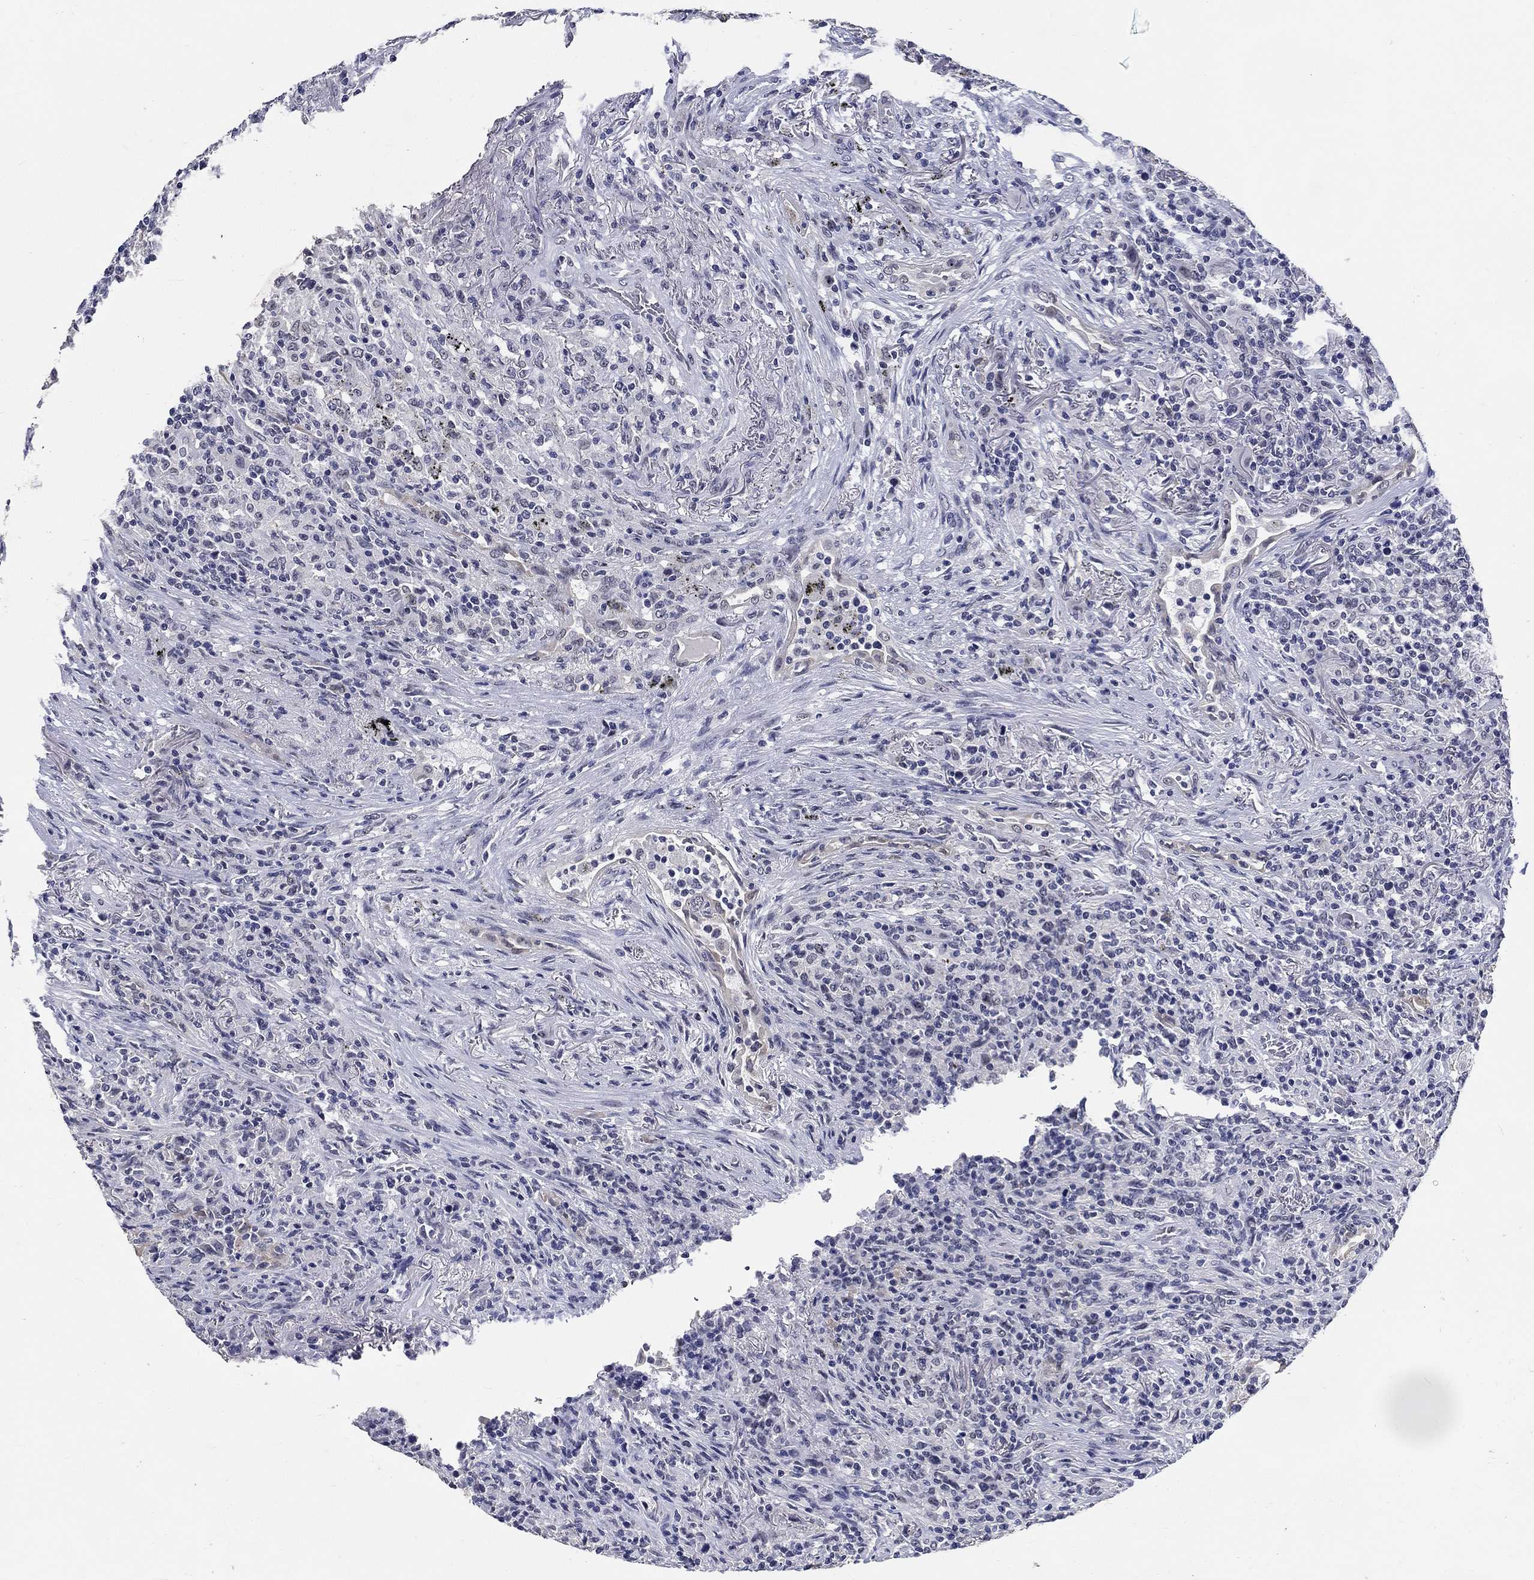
{"staining": {"intensity": "negative", "quantity": "none", "location": "none"}, "tissue": "lymphoma", "cell_type": "Tumor cells", "image_type": "cancer", "snomed": [{"axis": "morphology", "description": "Malignant lymphoma, non-Hodgkin's type, High grade"}, {"axis": "topography", "description": "Lung"}], "caption": "Lymphoma was stained to show a protein in brown. There is no significant expression in tumor cells. (DAB immunohistochemistry (IHC), high magnification).", "gene": "GRIN1", "patient": {"sex": "male", "age": 79}}